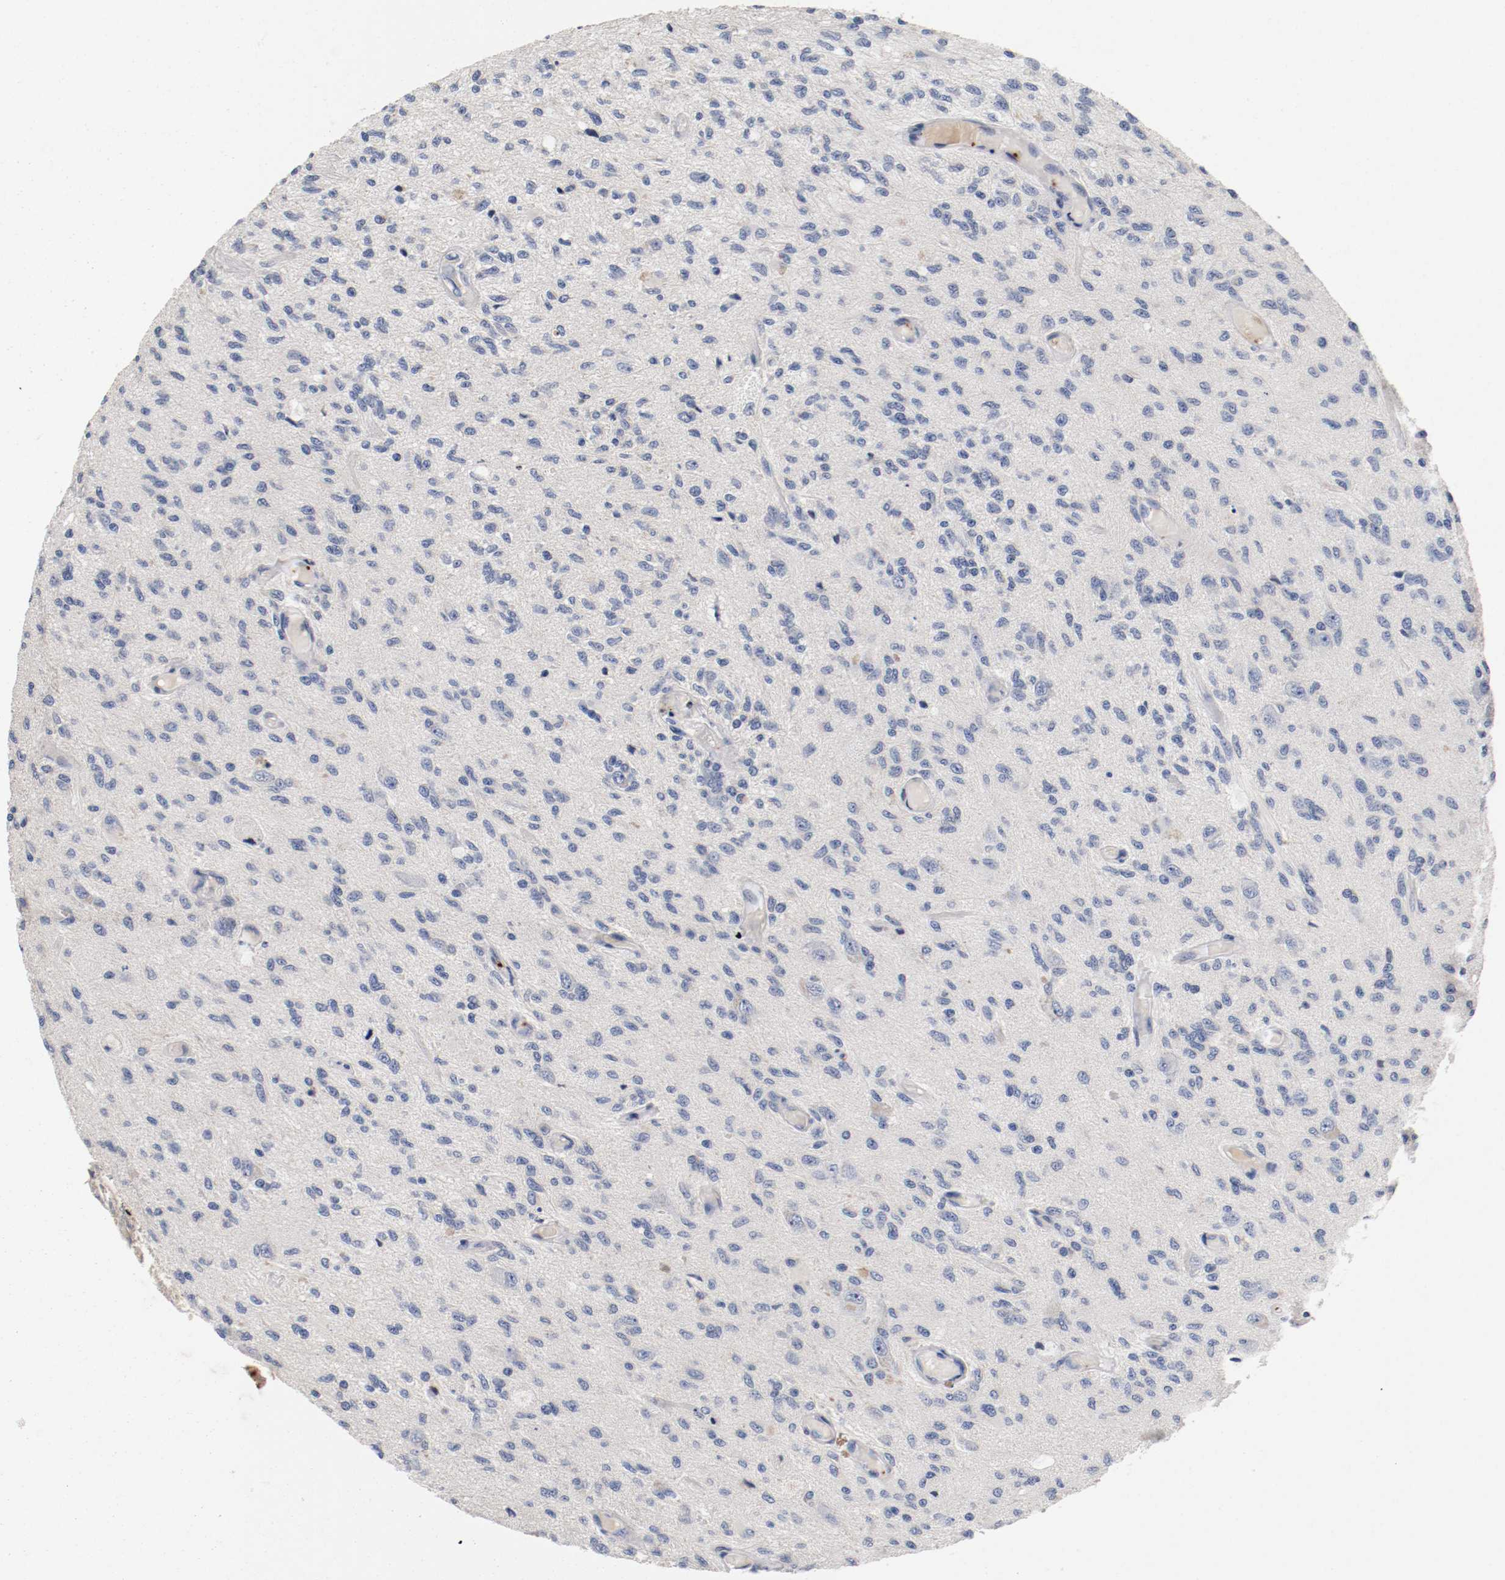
{"staining": {"intensity": "negative", "quantity": "none", "location": "none"}, "tissue": "glioma", "cell_type": "Tumor cells", "image_type": "cancer", "snomed": [{"axis": "morphology", "description": "Normal tissue, NOS"}, {"axis": "morphology", "description": "Glioma, malignant, High grade"}, {"axis": "topography", "description": "Cerebral cortex"}], "caption": "Malignant high-grade glioma was stained to show a protein in brown. There is no significant staining in tumor cells. The staining was performed using DAB (3,3'-diaminobenzidine) to visualize the protein expression in brown, while the nuclei were stained in blue with hematoxylin (Magnification: 20x).", "gene": "PIM1", "patient": {"sex": "male", "age": 77}}